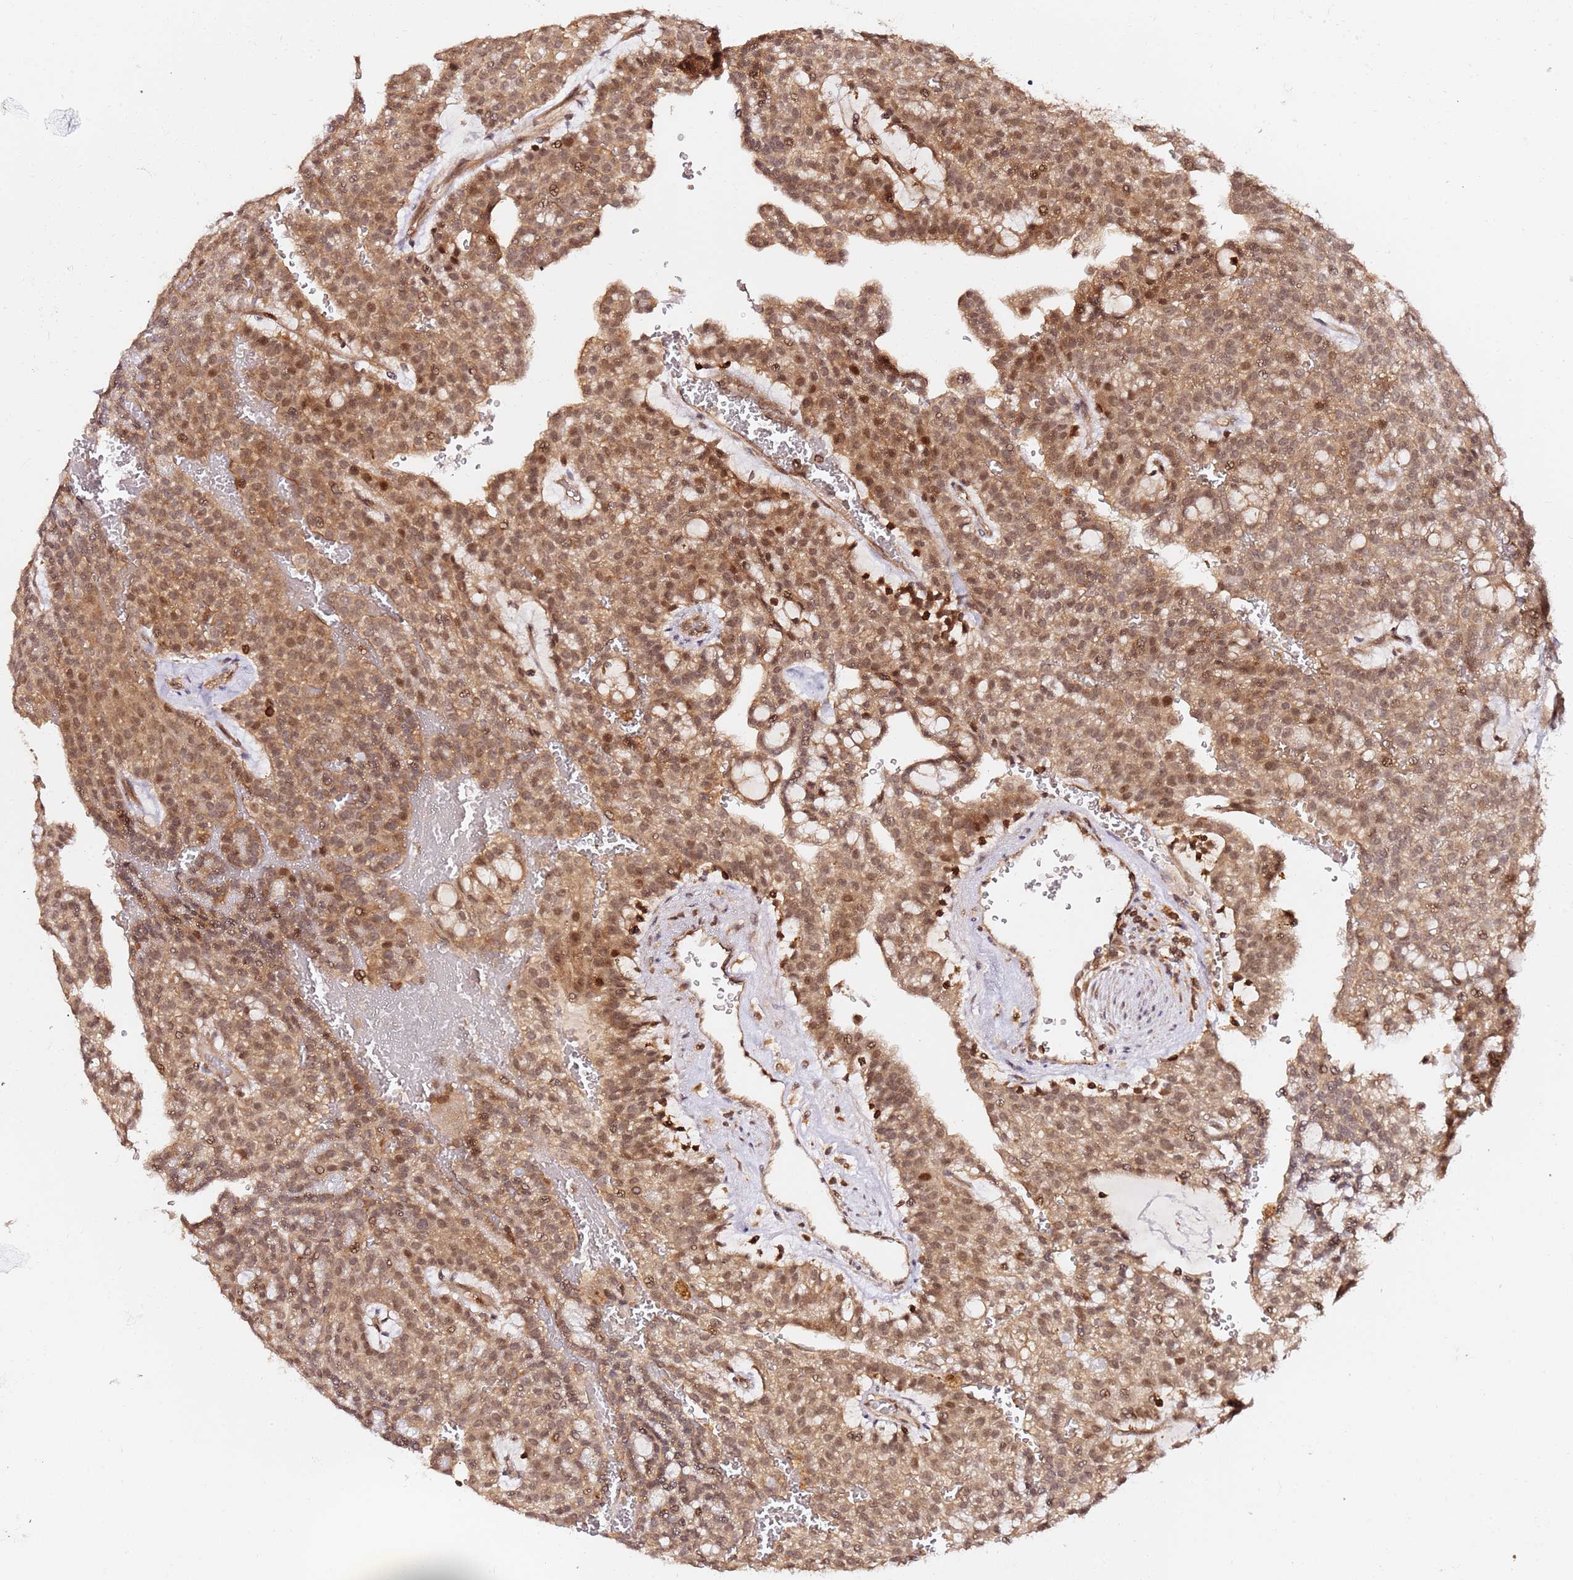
{"staining": {"intensity": "moderate", "quantity": ">75%", "location": "cytoplasmic/membranous,nuclear"}, "tissue": "renal cancer", "cell_type": "Tumor cells", "image_type": "cancer", "snomed": [{"axis": "morphology", "description": "Adenocarcinoma, NOS"}, {"axis": "topography", "description": "Kidney"}], "caption": "IHC (DAB) staining of human renal adenocarcinoma exhibits moderate cytoplasmic/membranous and nuclear protein expression in about >75% of tumor cells. The protein is shown in brown color, while the nuclei are stained blue.", "gene": "OR5V1", "patient": {"sex": "male", "age": 63}}